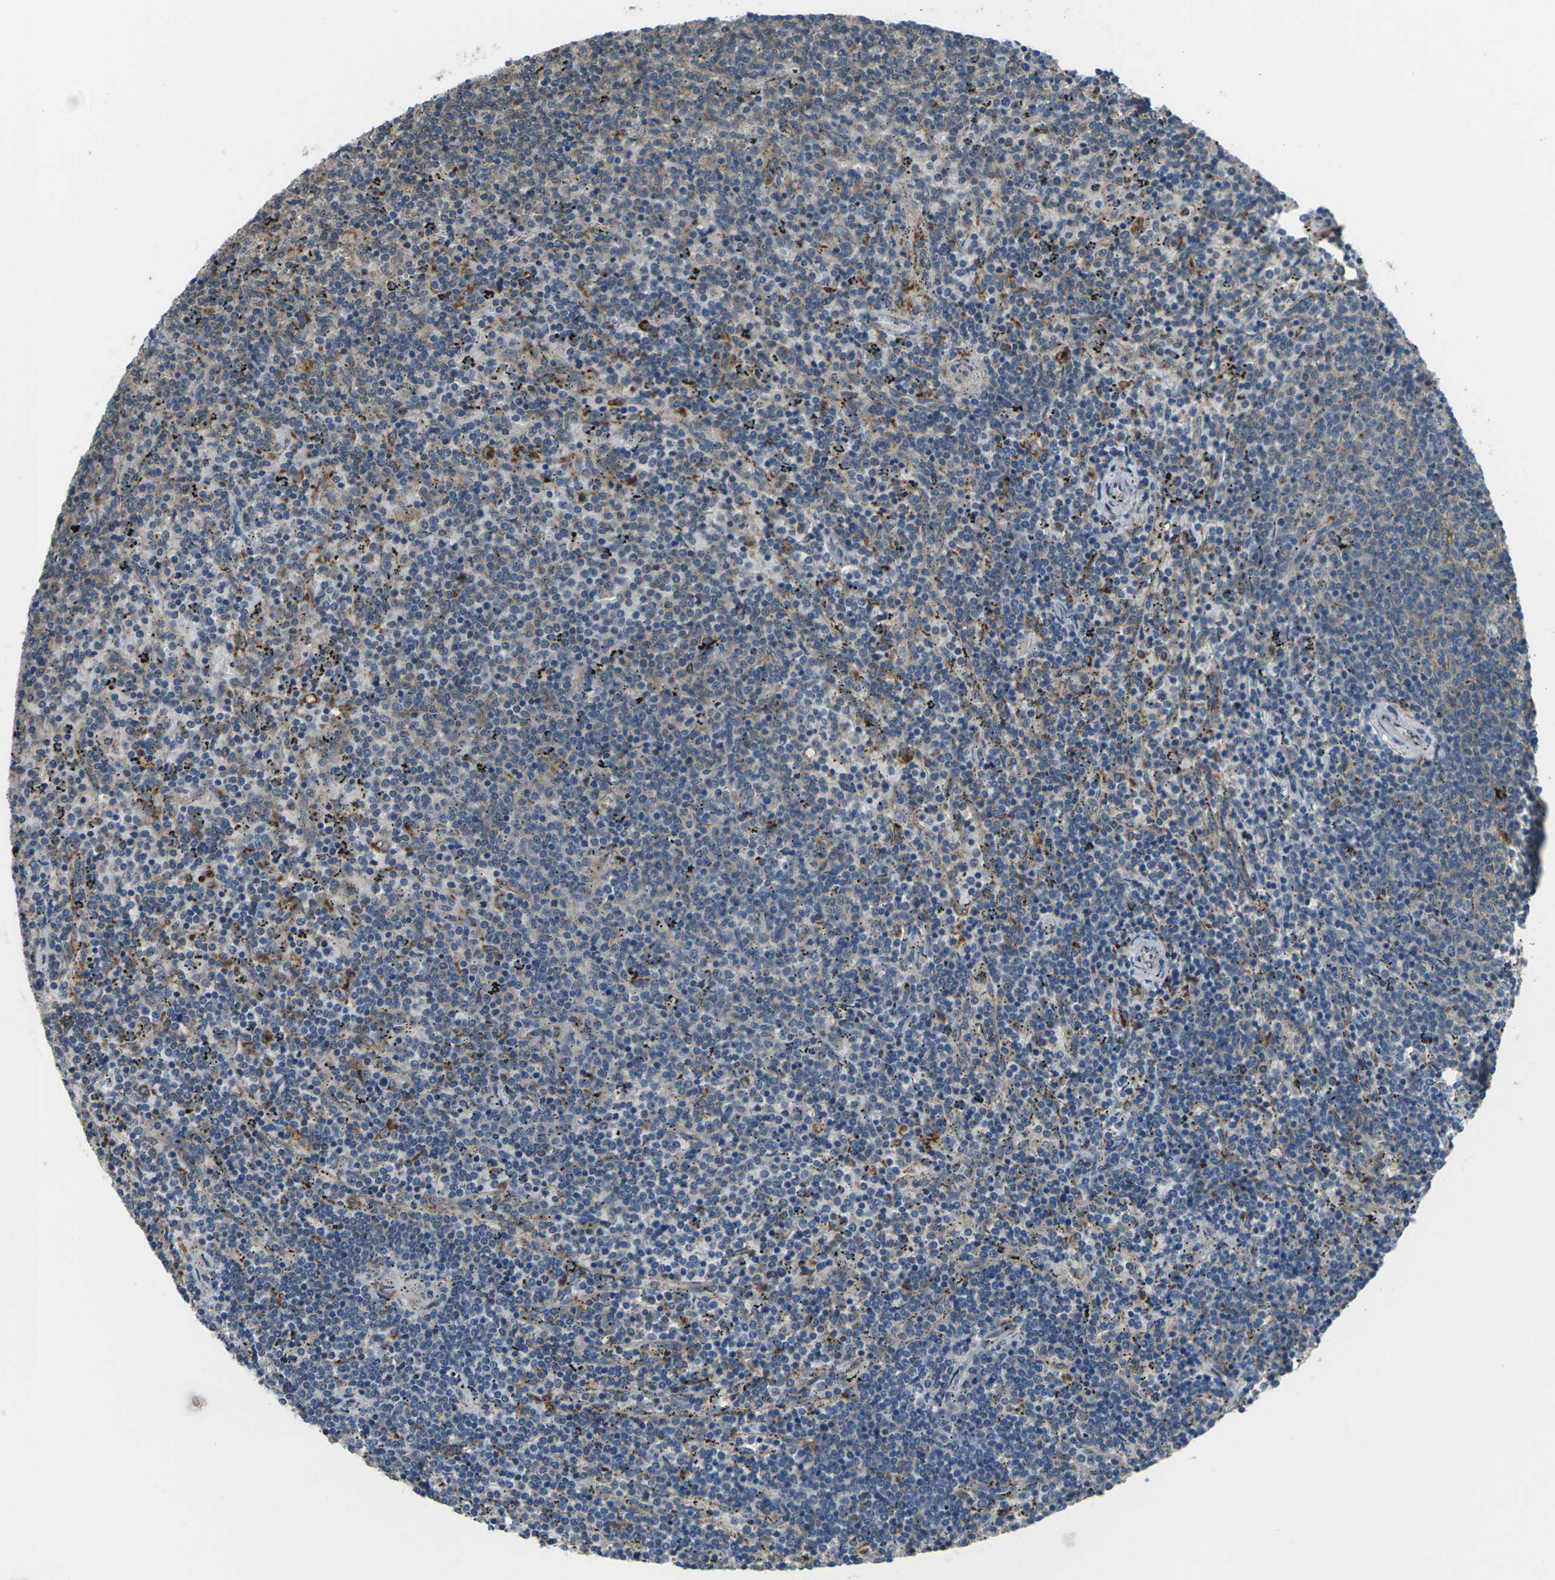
{"staining": {"intensity": "weak", "quantity": "<25%", "location": "cytoplasmic/membranous"}, "tissue": "lymphoma", "cell_type": "Tumor cells", "image_type": "cancer", "snomed": [{"axis": "morphology", "description": "Malignant lymphoma, non-Hodgkin's type, Low grade"}, {"axis": "topography", "description": "Spleen"}], "caption": "Tumor cells show no significant positivity in low-grade malignant lymphoma, non-Hodgkin's type. The staining was performed using DAB (3,3'-diaminobenzidine) to visualize the protein expression in brown, while the nuclei were stained in blue with hematoxylin (Magnification: 20x).", "gene": "SLC31A2", "patient": {"sex": "female", "age": 50}}